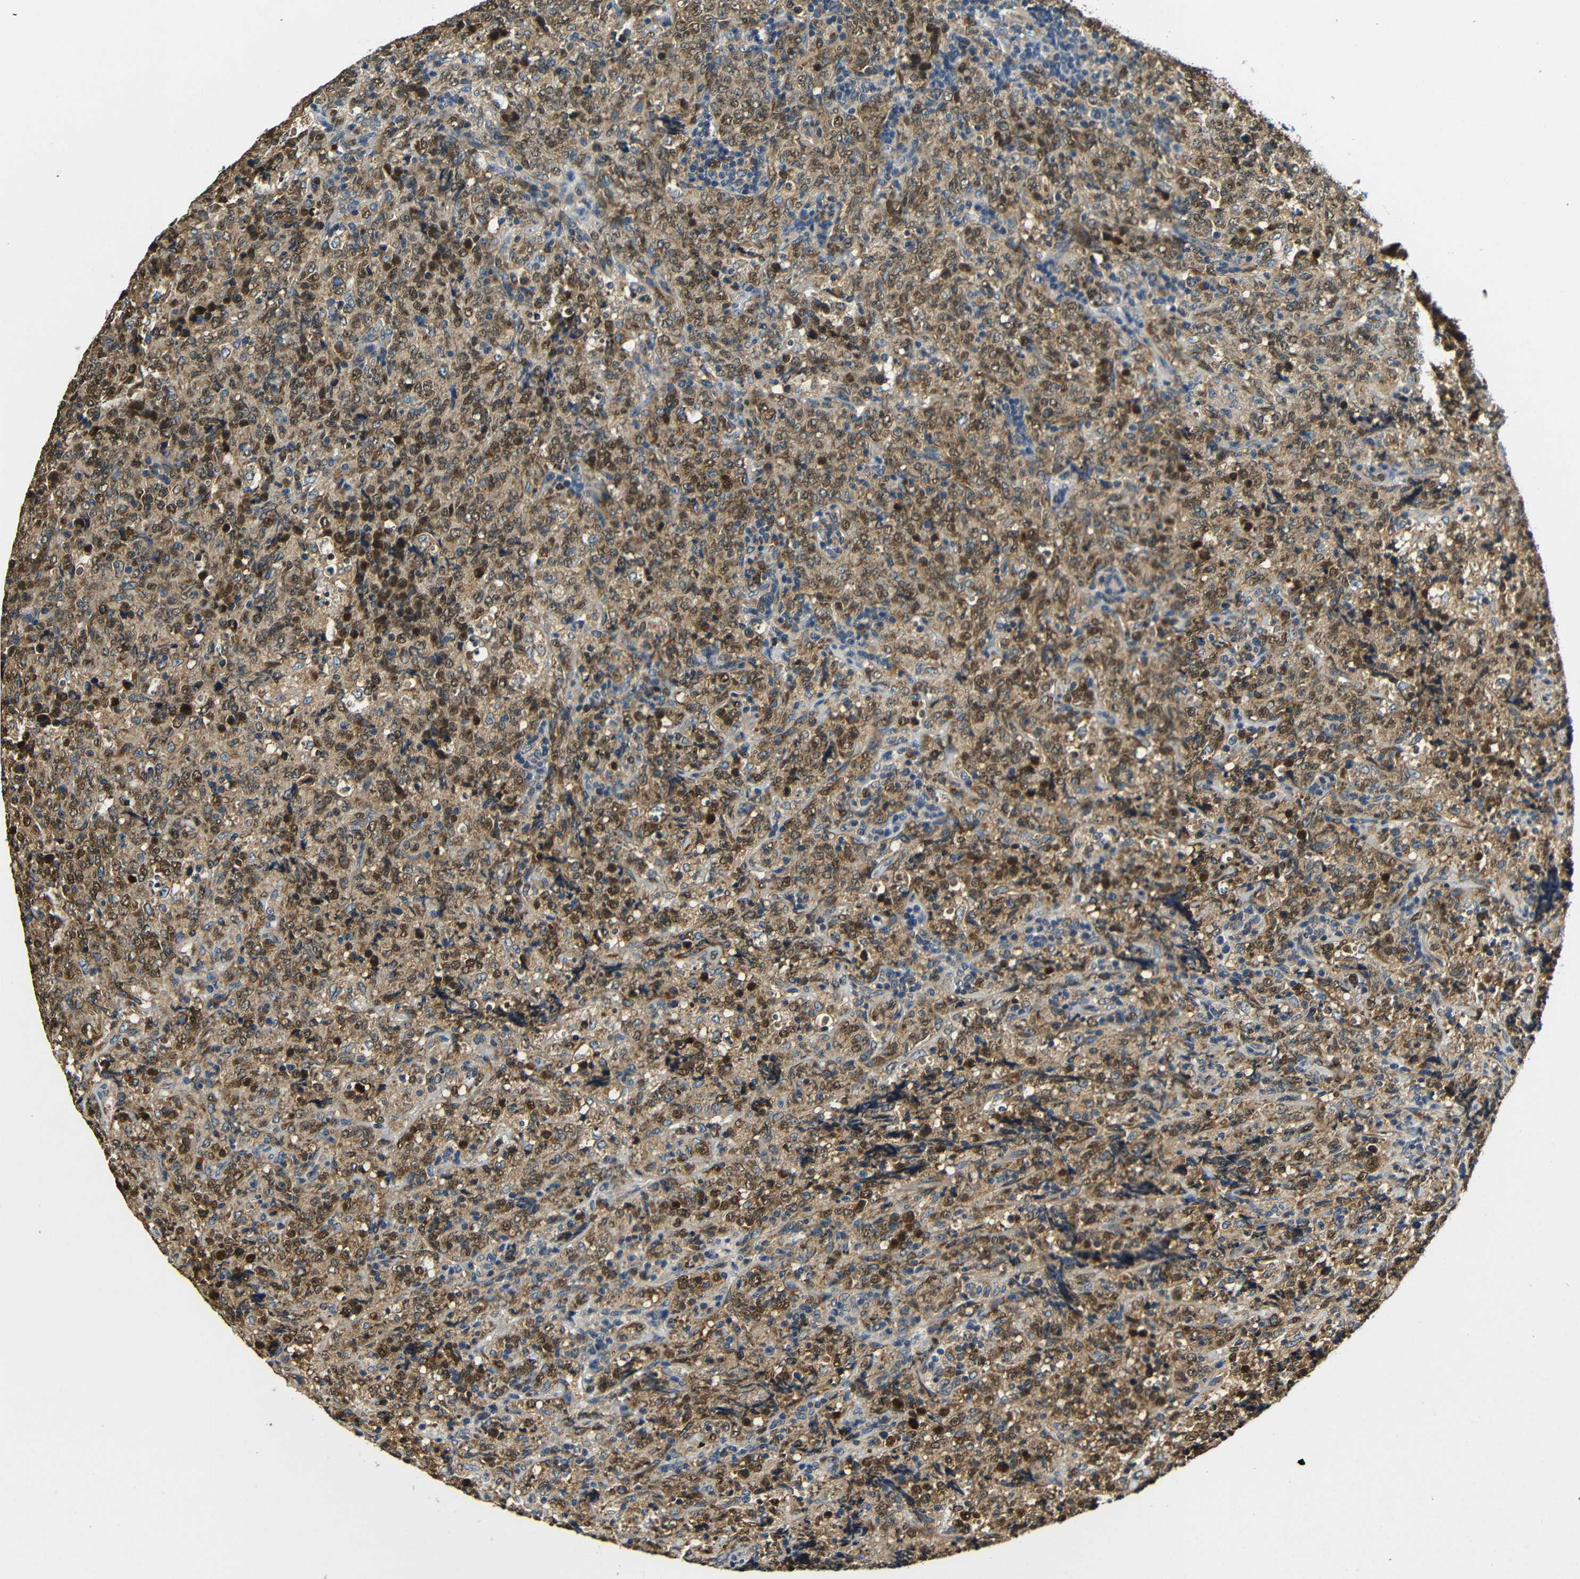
{"staining": {"intensity": "moderate", "quantity": ">75%", "location": "cytoplasmic/membranous,nuclear"}, "tissue": "lymphoma", "cell_type": "Tumor cells", "image_type": "cancer", "snomed": [{"axis": "morphology", "description": "Malignant lymphoma, non-Hodgkin's type, High grade"}, {"axis": "topography", "description": "Tonsil"}], "caption": "About >75% of tumor cells in human malignant lymphoma, non-Hodgkin's type (high-grade) demonstrate moderate cytoplasmic/membranous and nuclear protein staining as visualized by brown immunohistochemical staining.", "gene": "VAPB", "patient": {"sex": "female", "age": 36}}